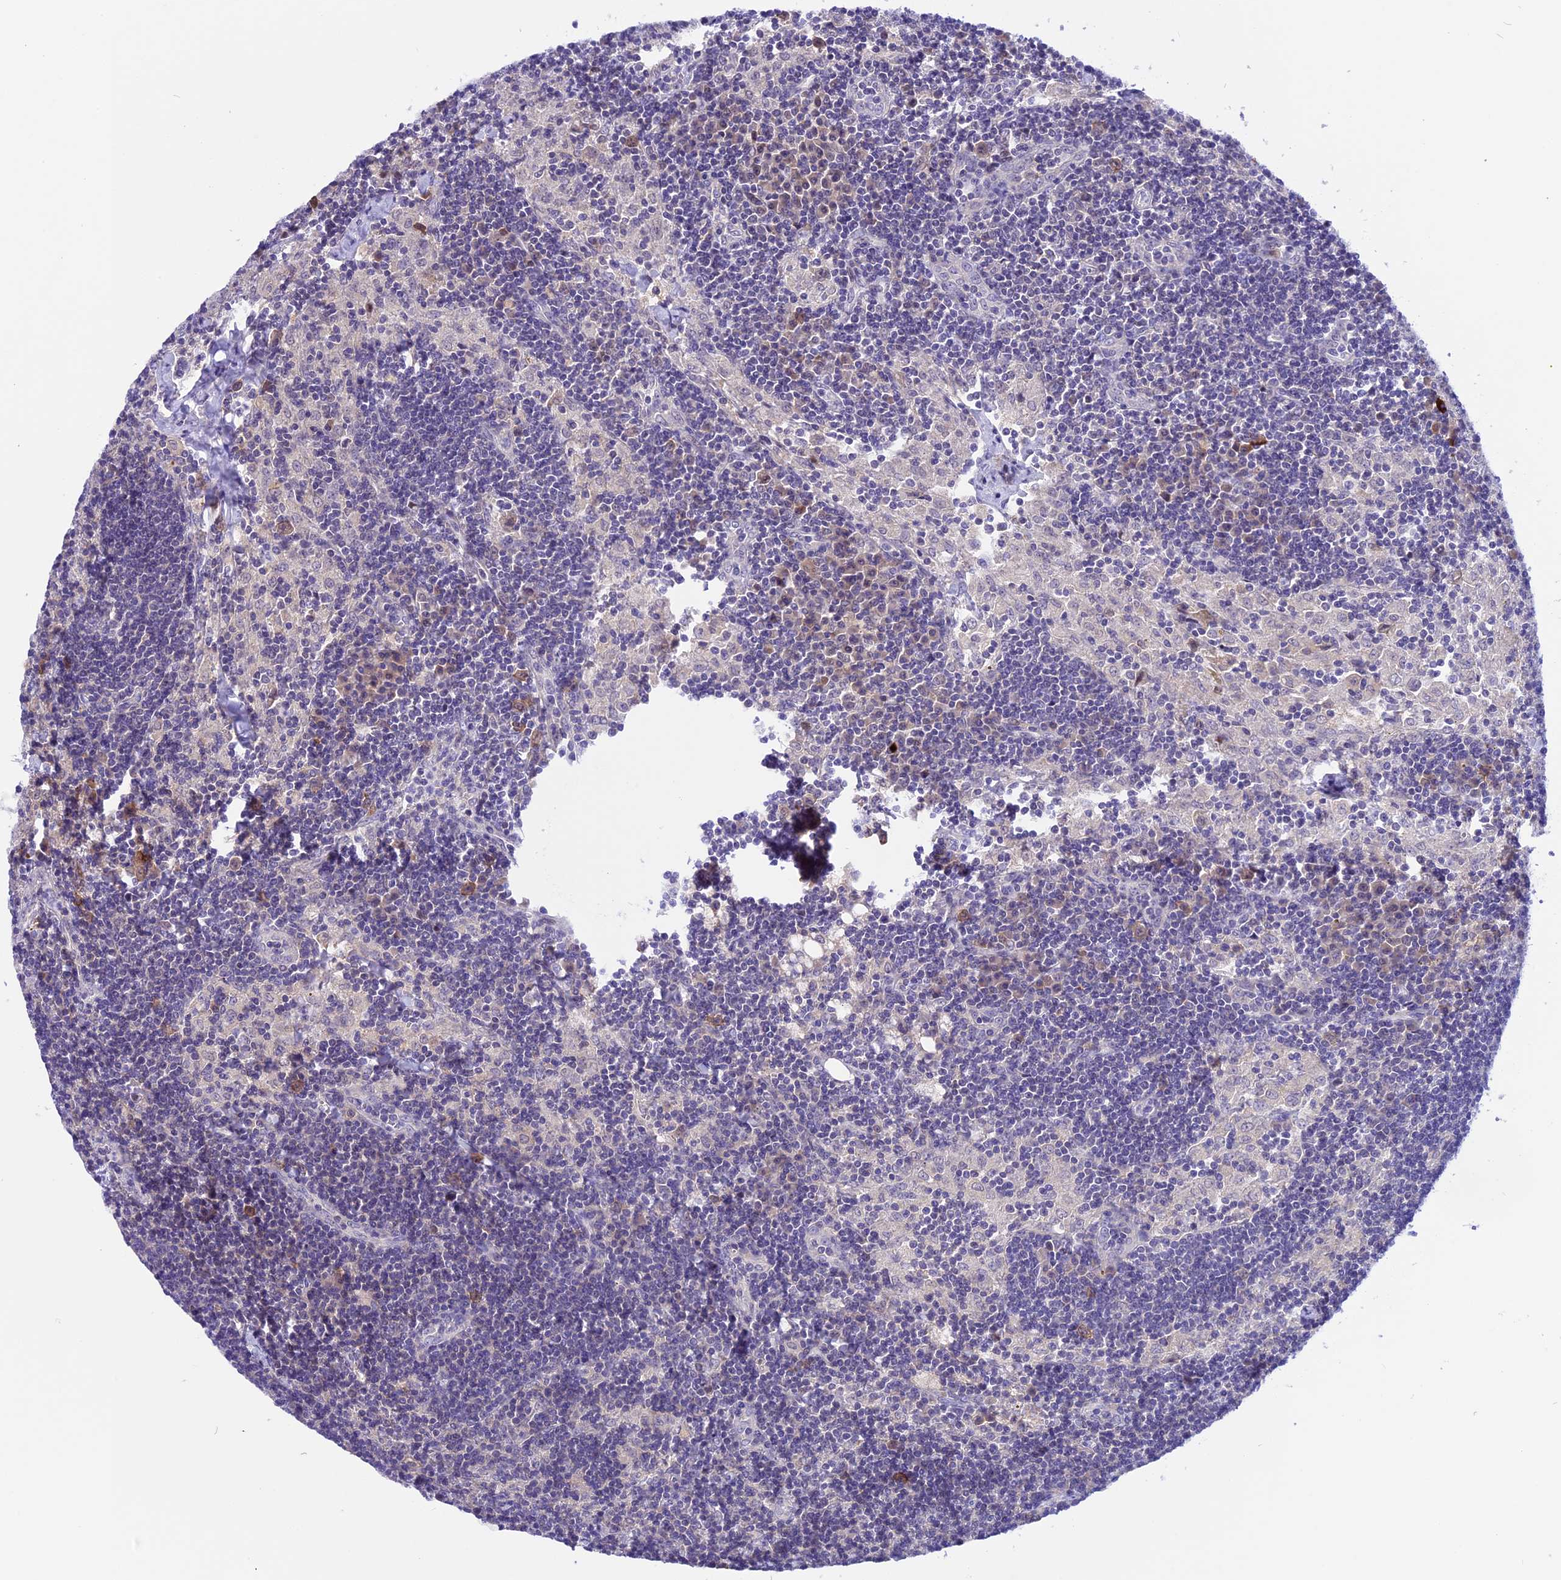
{"staining": {"intensity": "weak", "quantity": "25%-75%", "location": "cytoplasmic/membranous"}, "tissue": "lymph node", "cell_type": "Germinal center cells", "image_type": "normal", "snomed": [{"axis": "morphology", "description": "Normal tissue, NOS"}, {"axis": "topography", "description": "Lymph node"}], "caption": "Brown immunohistochemical staining in unremarkable human lymph node shows weak cytoplasmic/membranous positivity in approximately 25%-75% of germinal center cells.", "gene": "XKR7", "patient": {"sex": "male", "age": 24}}